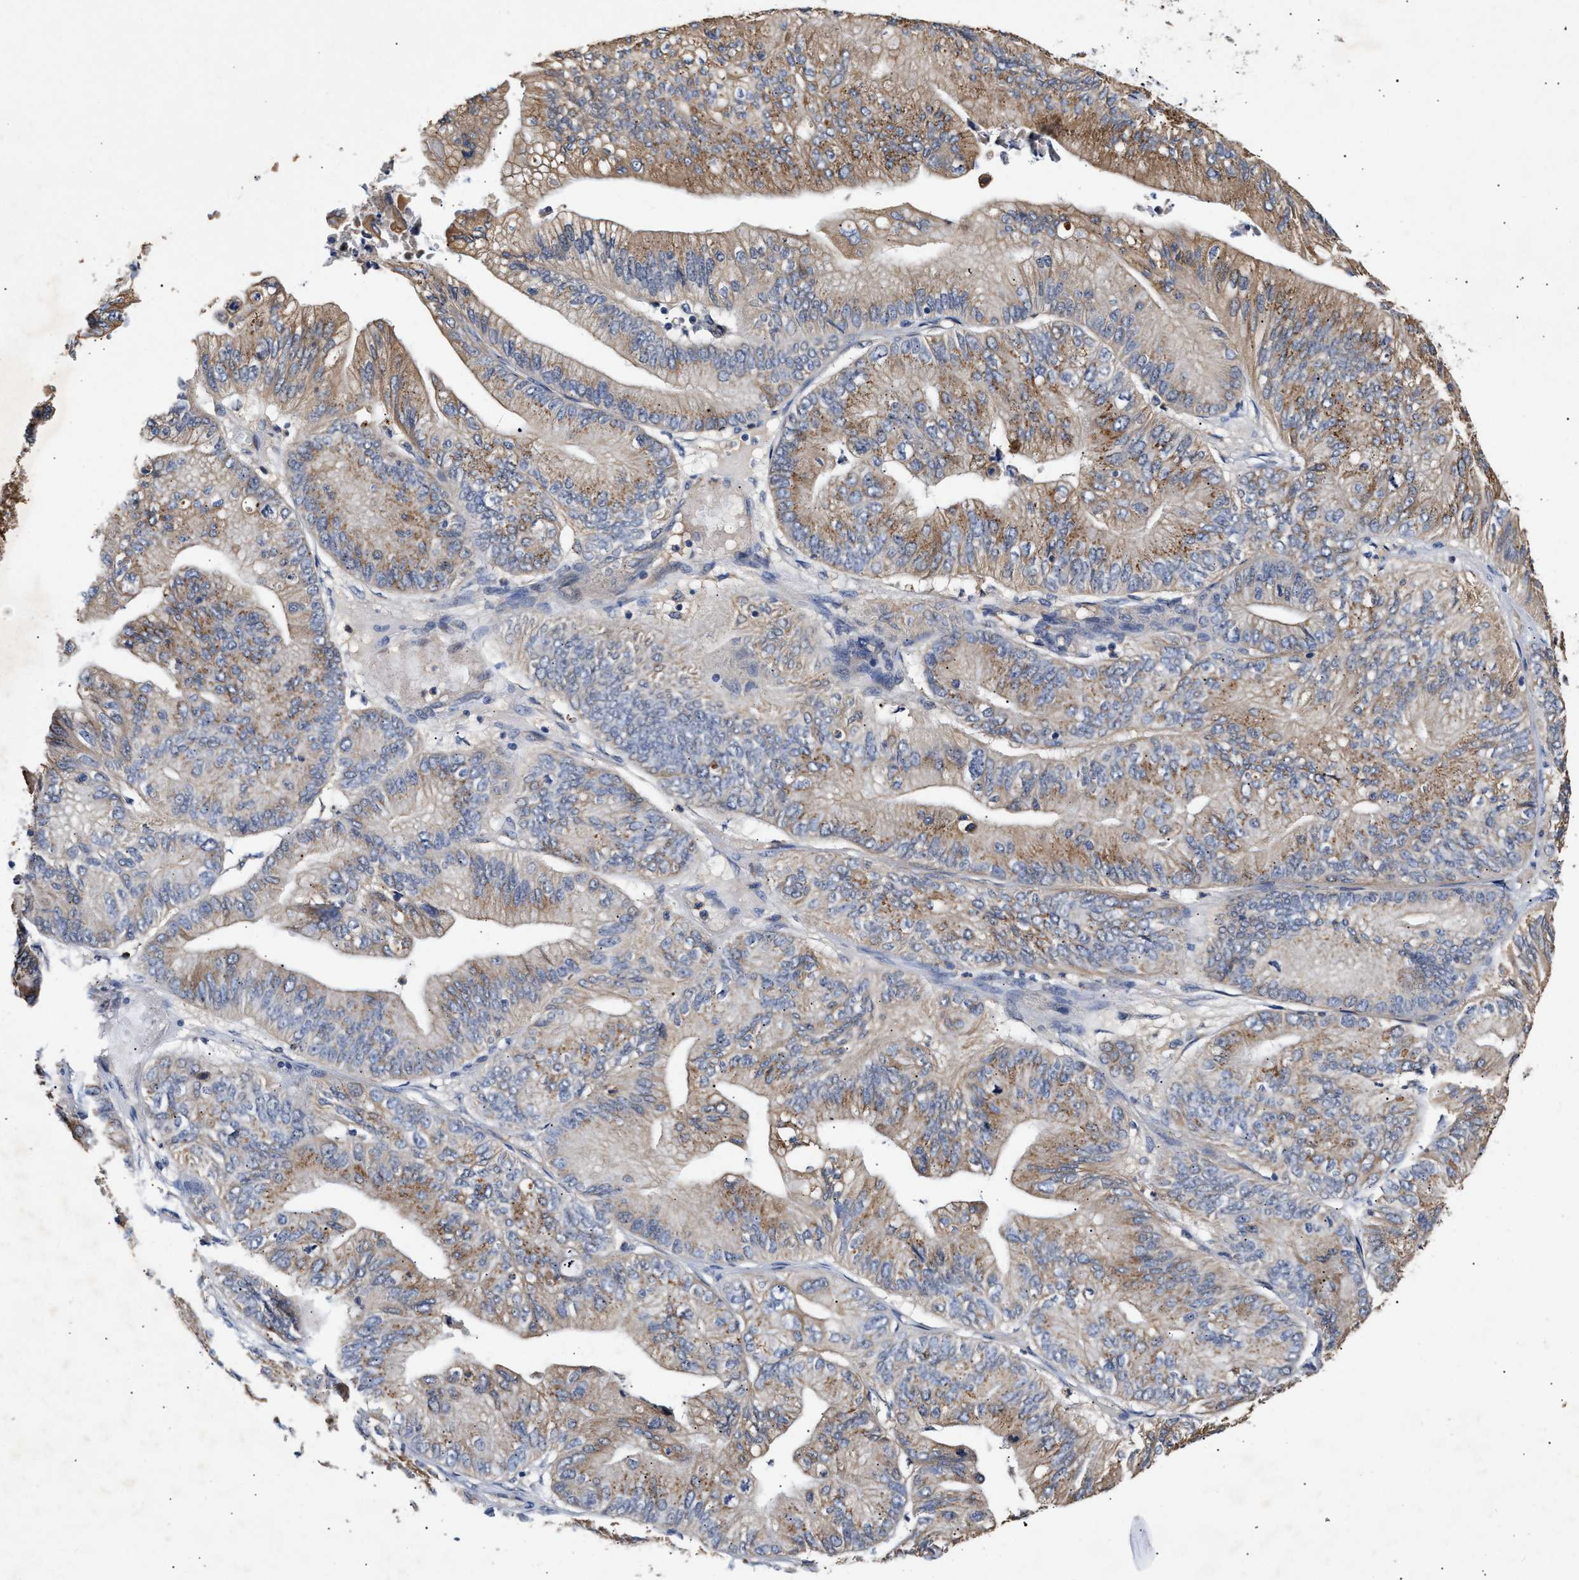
{"staining": {"intensity": "moderate", "quantity": "25%-75%", "location": "cytoplasmic/membranous"}, "tissue": "ovarian cancer", "cell_type": "Tumor cells", "image_type": "cancer", "snomed": [{"axis": "morphology", "description": "Cystadenocarcinoma, mucinous, NOS"}, {"axis": "topography", "description": "Ovary"}], "caption": "A high-resolution image shows immunohistochemistry staining of ovarian mucinous cystadenocarcinoma, which demonstrates moderate cytoplasmic/membranous positivity in approximately 25%-75% of tumor cells.", "gene": "CCDC146", "patient": {"sex": "female", "age": 61}}